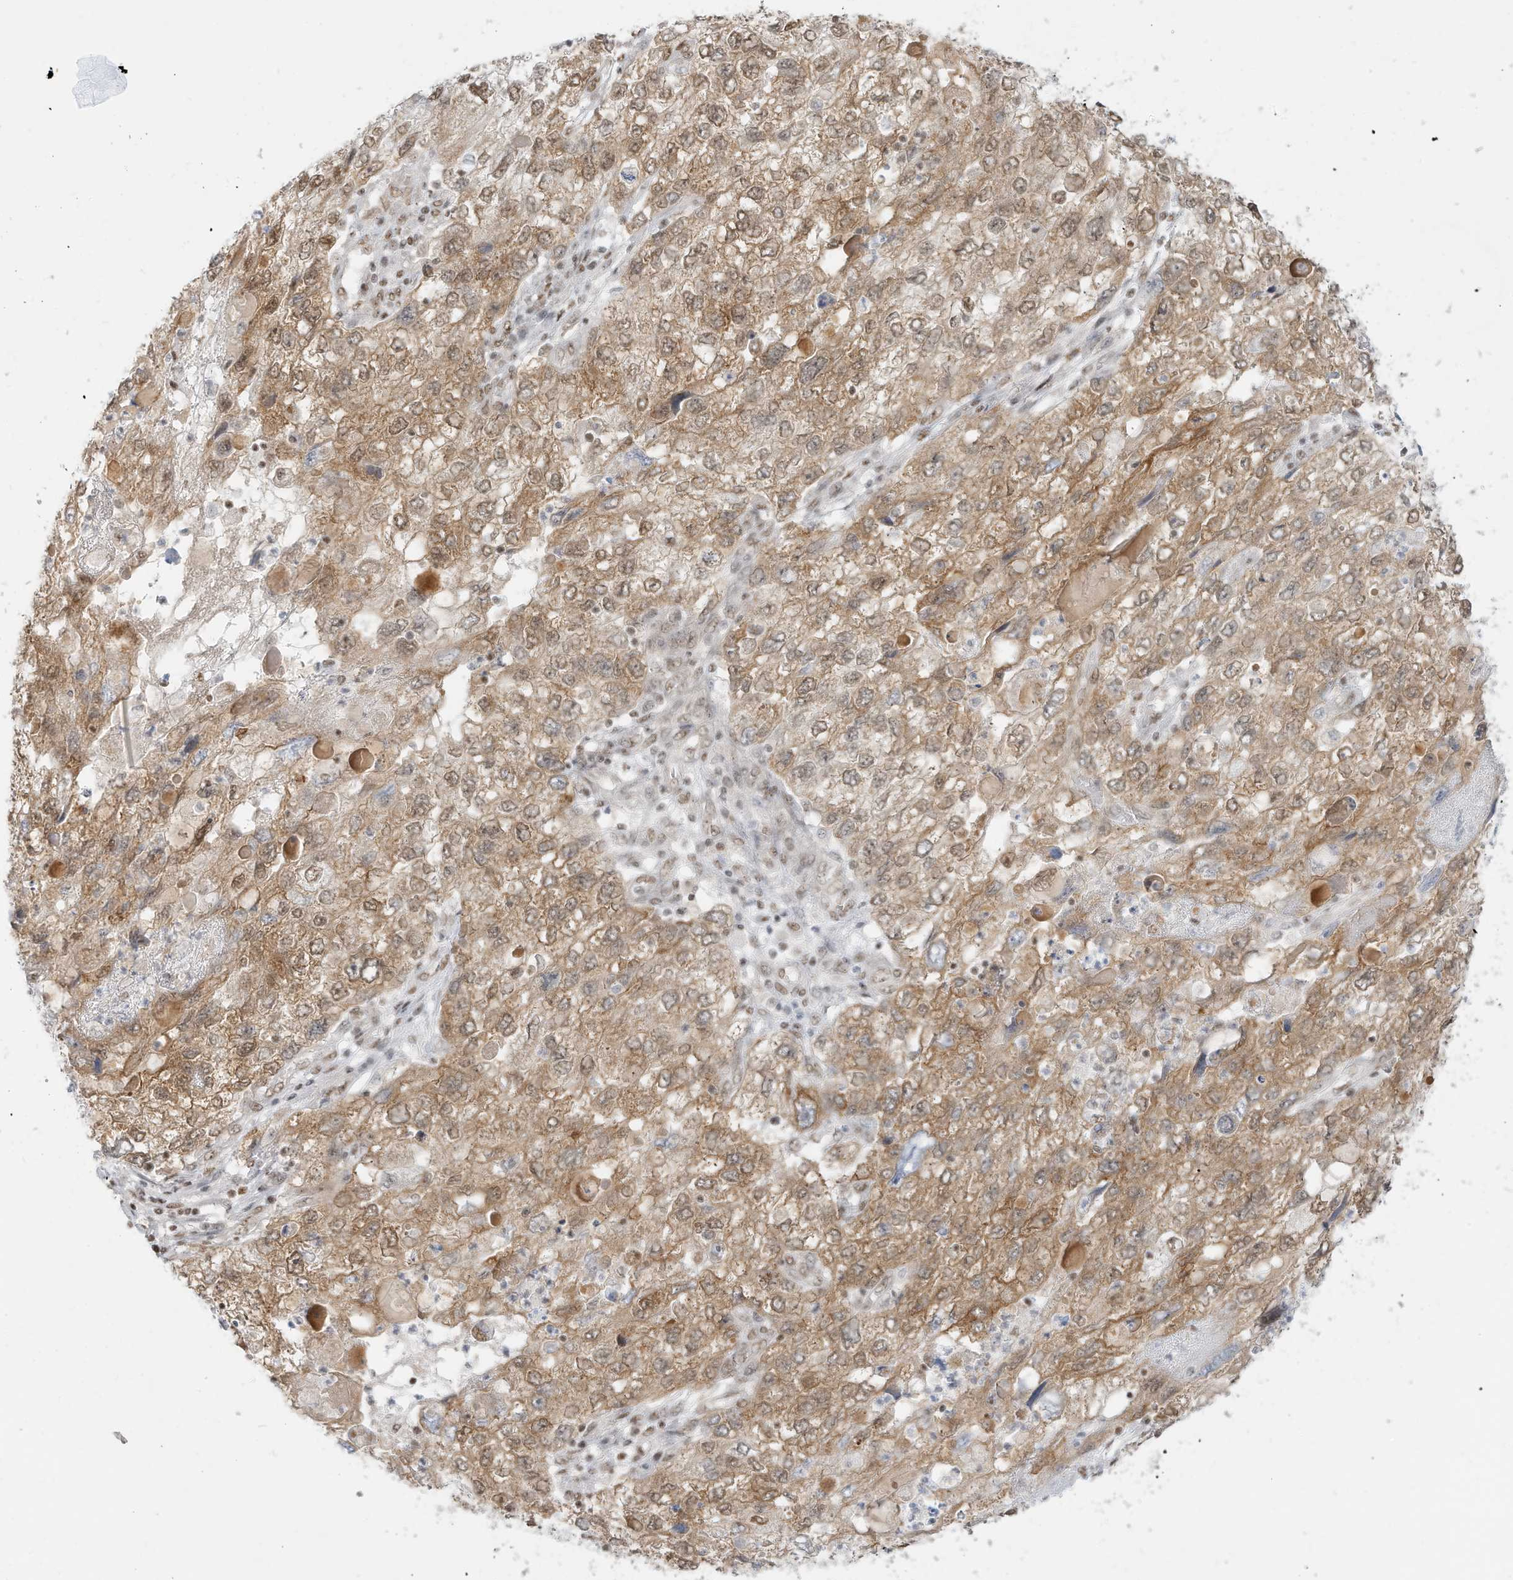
{"staining": {"intensity": "moderate", "quantity": ">75%", "location": "cytoplasmic/membranous,nuclear"}, "tissue": "endometrial cancer", "cell_type": "Tumor cells", "image_type": "cancer", "snomed": [{"axis": "morphology", "description": "Adenocarcinoma, NOS"}, {"axis": "topography", "description": "Endometrium"}], "caption": "IHC of adenocarcinoma (endometrial) demonstrates medium levels of moderate cytoplasmic/membranous and nuclear positivity in approximately >75% of tumor cells. The protein is shown in brown color, while the nuclei are stained blue.", "gene": "NHSL1", "patient": {"sex": "female", "age": 49}}